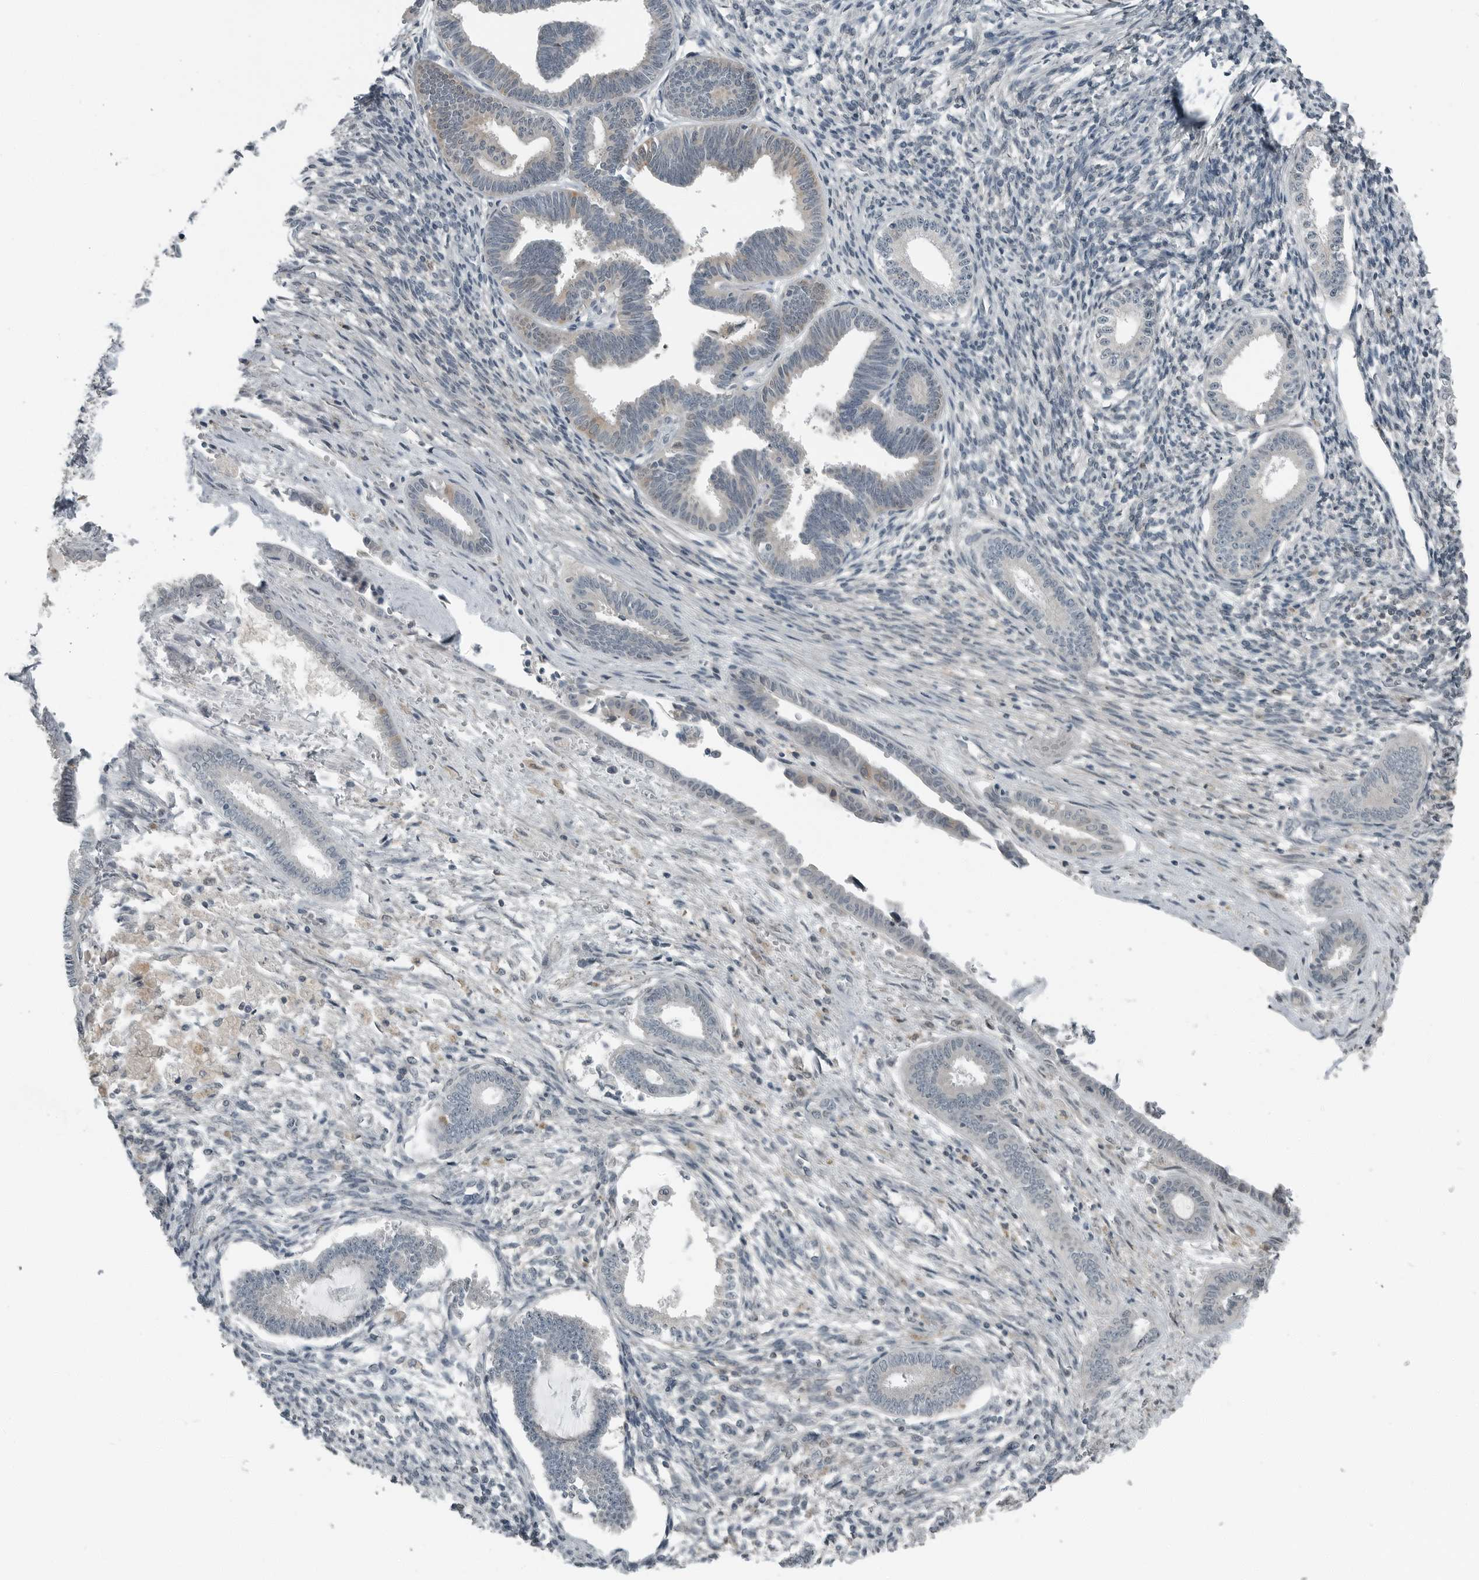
{"staining": {"intensity": "negative", "quantity": "none", "location": "none"}, "tissue": "endometrium", "cell_type": "Cells in endometrial stroma", "image_type": "normal", "snomed": [{"axis": "morphology", "description": "Normal tissue, NOS"}, {"axis": "topography", "description": "Endometrium"}], "caption": "IHC micrograph of unremarkable human endometrium stained for a protein (brown), which demonstrates no expression in cells in endometrial stroma. (DAB (3,3'-diaminobenzidine) IHC with hematoxylin counter stain).", "gene": "ENSG00000286112", "patient": {"sex": "female", "age": 56}}